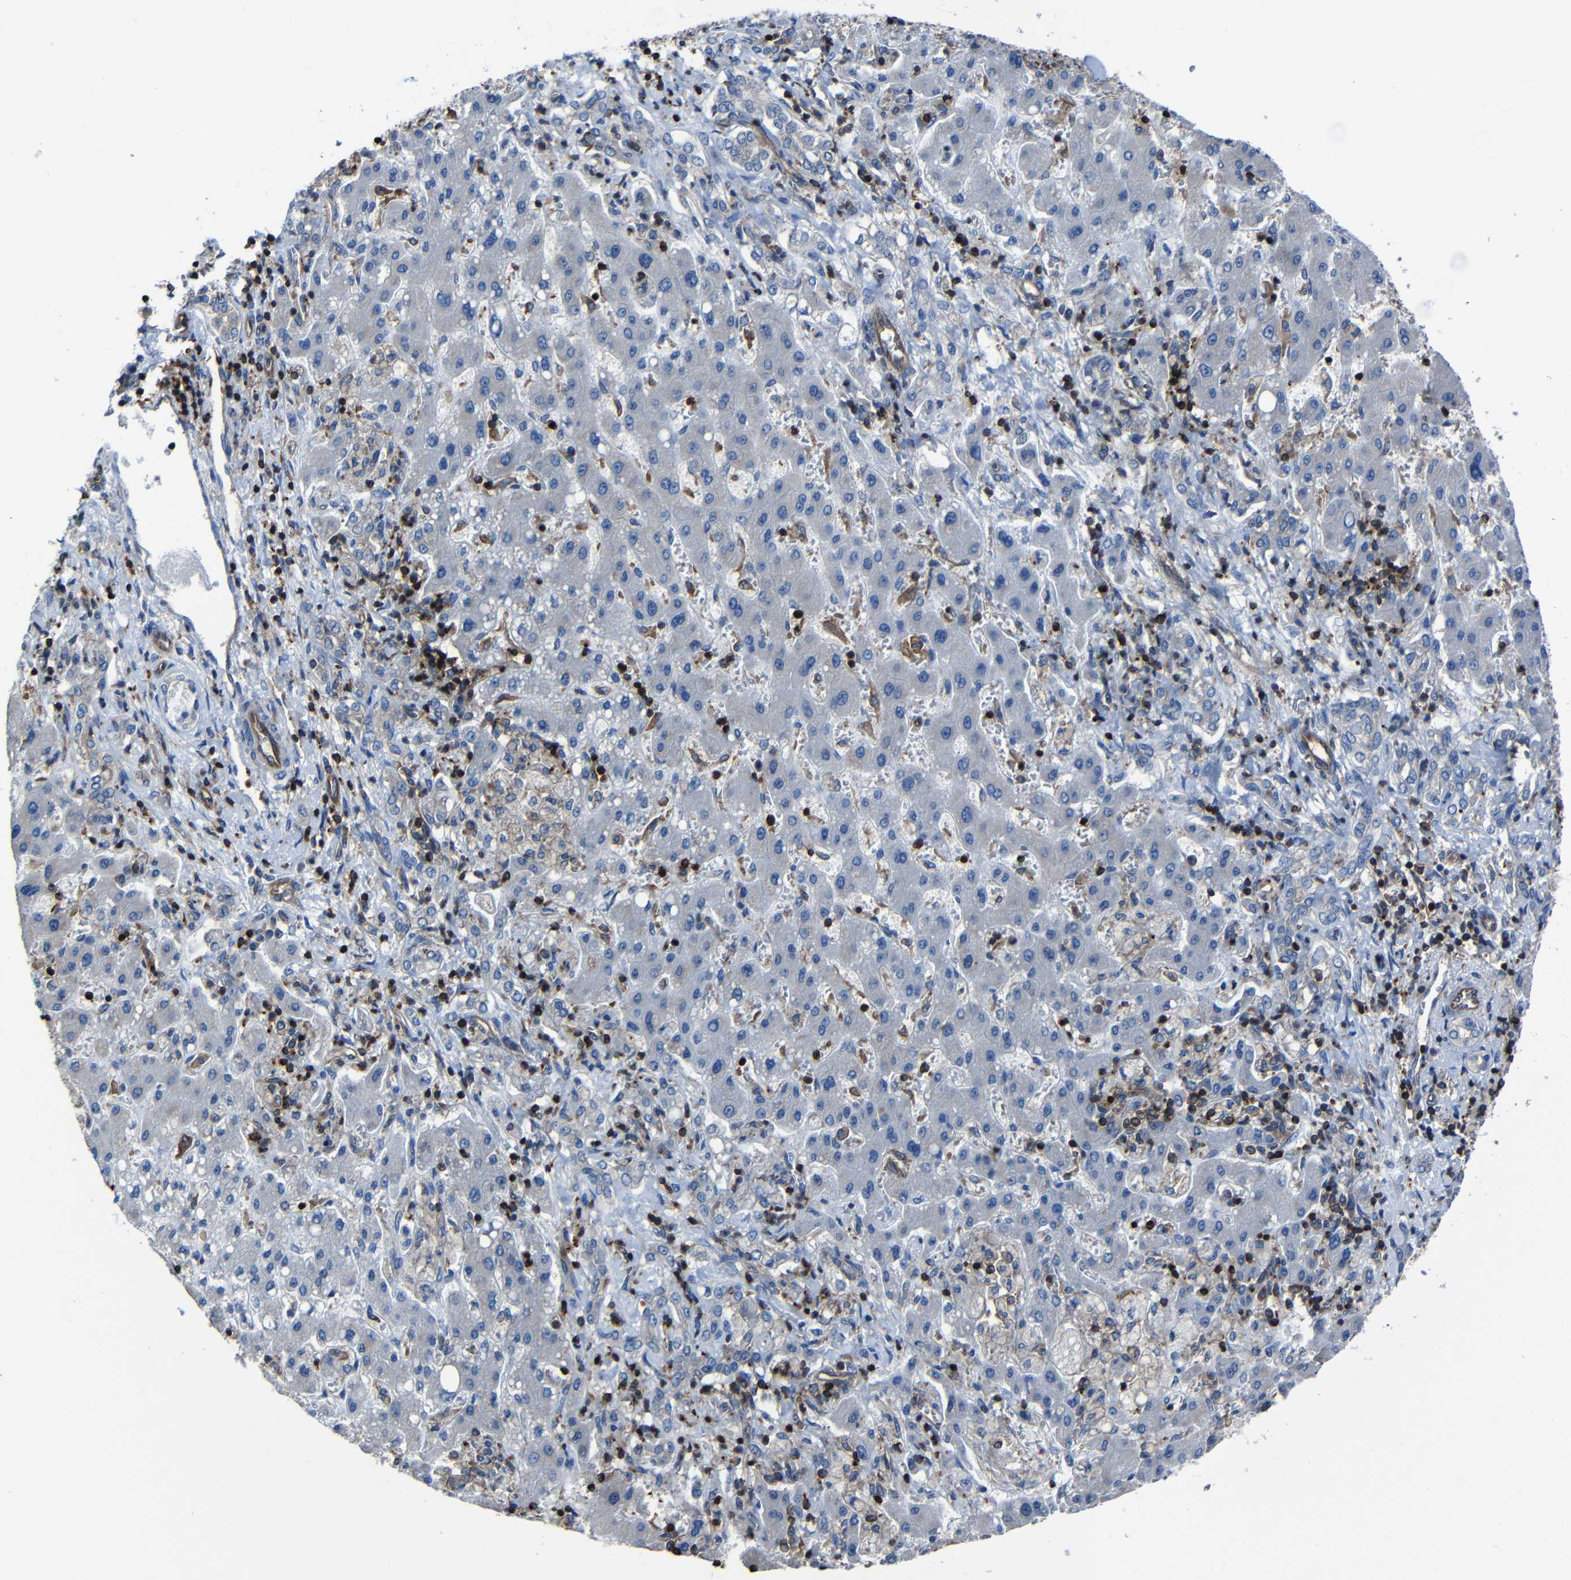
{"staining": {"intensity": "negative", "quantity": "none", "location": "none"}, "tissue": "liver cancer", "cell_type": "Tumor cells", "image_type": "cancer", "snomed": [{"axis": "morphology", "description": "Cholangiocarcinoma"}, {"axis": "topography", "description": "Liver"}], "caption": "Micrograph shows no significant protein staining in tumor cells of liver cancer.", "gene": "ARHGEF1", "patient": {"sex": "male", "age": 50}}